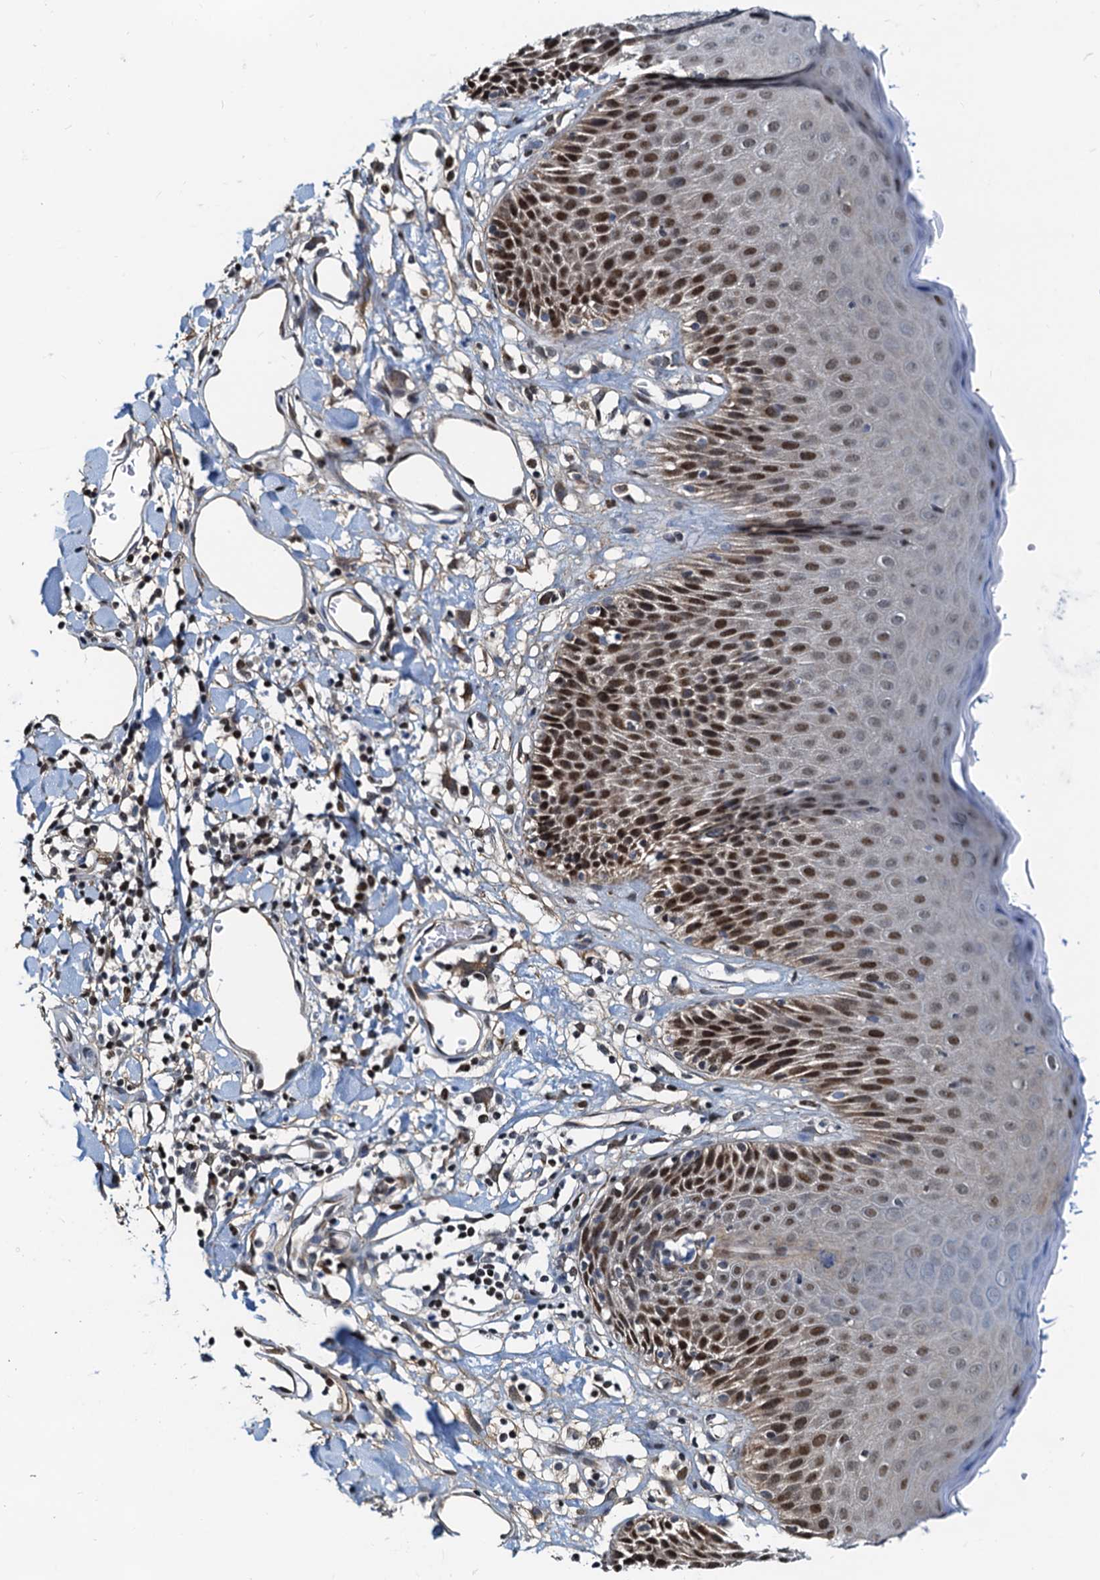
{"staining": {"intensity": "moderate", "quantity": "25%-75%", "location": "nuclear"}, "tissue": "skin", "cell_type": "Epidermal cells", "image_type": "normal", "snomed": [{"axis": "morphology", "description": "Normal tissue, NOS"}, {"axis": "topography", "description": "Vulva"}], "caption": "Moderate nuclear protein positivity is present in about 25%-75% of epidermal cells in skin.", "gene": "PTGES3", "patient": {"sex": "female", "age": 68}}